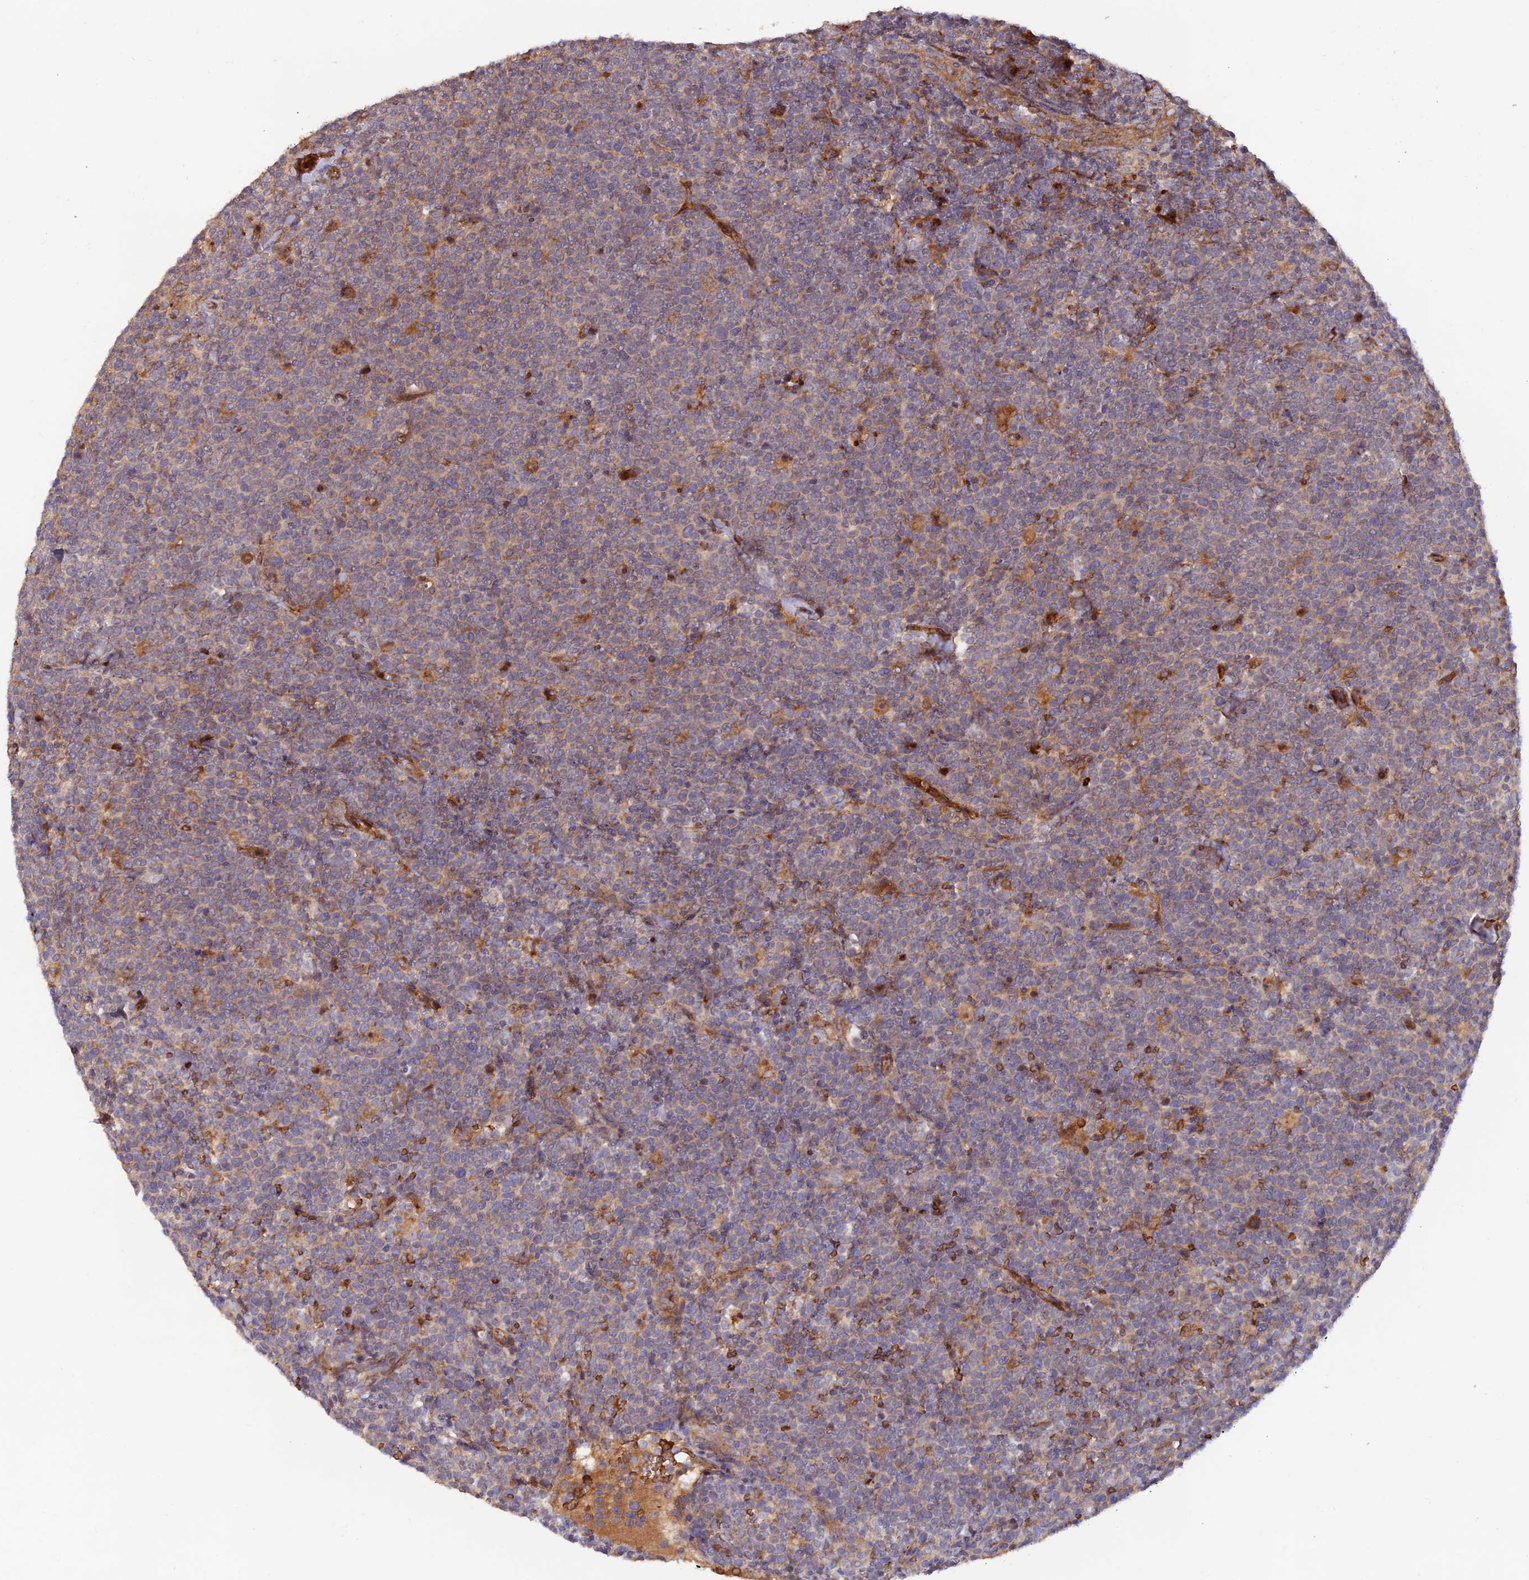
{"staining": {"intensity": "weak", "quantity": "<25%", "location": "cytoplasmic/membranous"}, "tissue": "lymphoma", "cell_type": "Tumor cells", "image_type": "cancer", "snomed": [{"axis": "morphology", "description": "Malignant lymphoma, non-Hodgkin's type, High grade"}, {"axis": "topography", "description": "Lymph node"}], "caption": "Tumor cells are negative for protein expression in human high-grade malignant lymphoma, non-Hodgkin's type.", "gene": "GMCL1", "patient": {"sex": "male", "age": 61}}